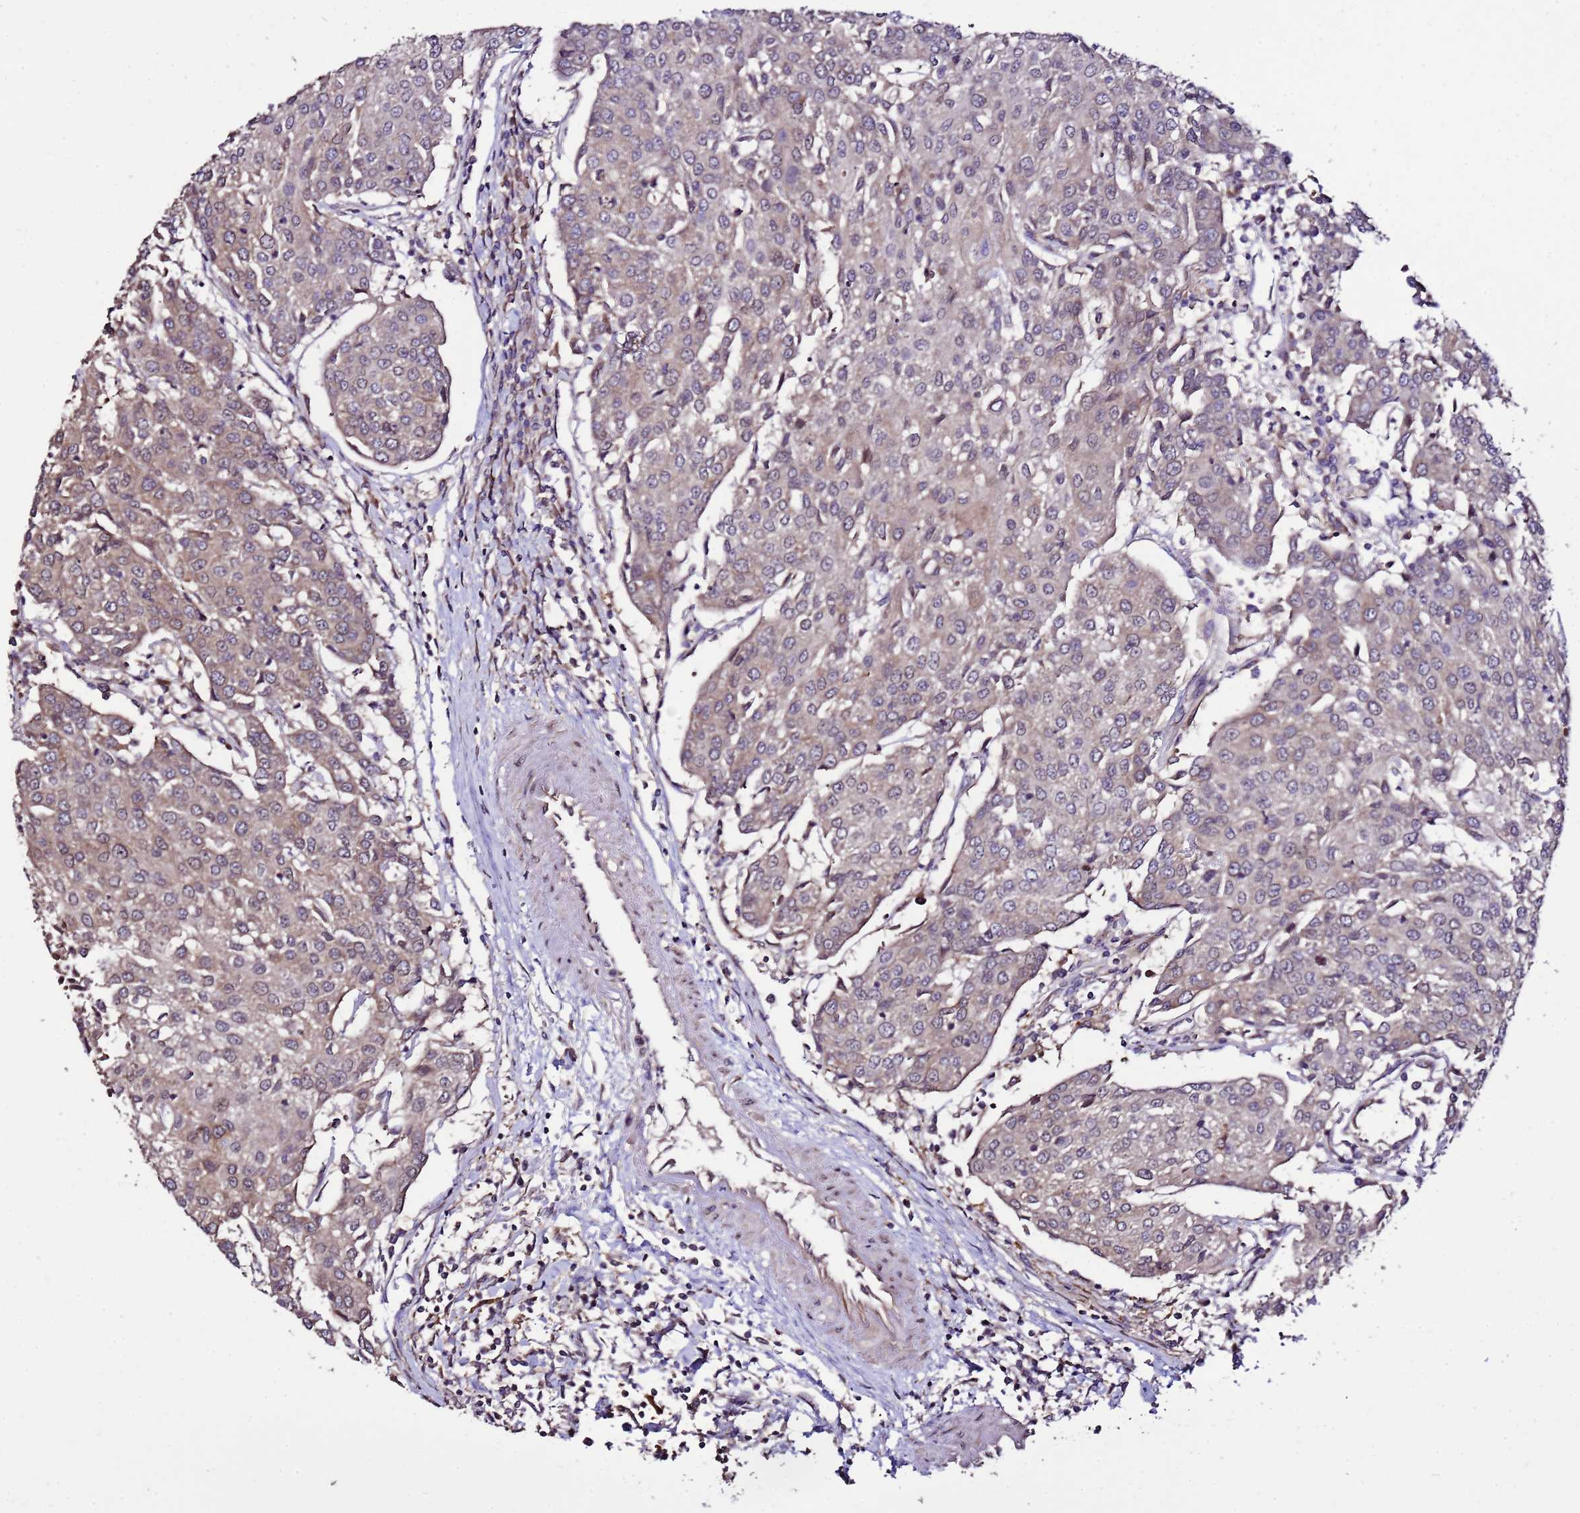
{"staining": {"intensity": "weak", "quantity": "25%-75%", "location": "cytoplasmic/membranous"}, "tissue": "urothelial cancer", "cell_type": "Tumor cells", "image_type": "cancer", "snomed": [{"axis": "morphology", "description": "Urothelial carcinoma, High grade"}, {"axis": "topography", "description": "Urinary bladder"}], "caption": "IHC photomicrograph of human urothelial carcinoma (high-grade) stained for a protein (brown), which exhibits low levels of weak cytoplasmic/membranous expression in approximately 25%-75% of tumor cells.", "gene": "ZNF329", "patient": {"sex": "female", "age": 85}}